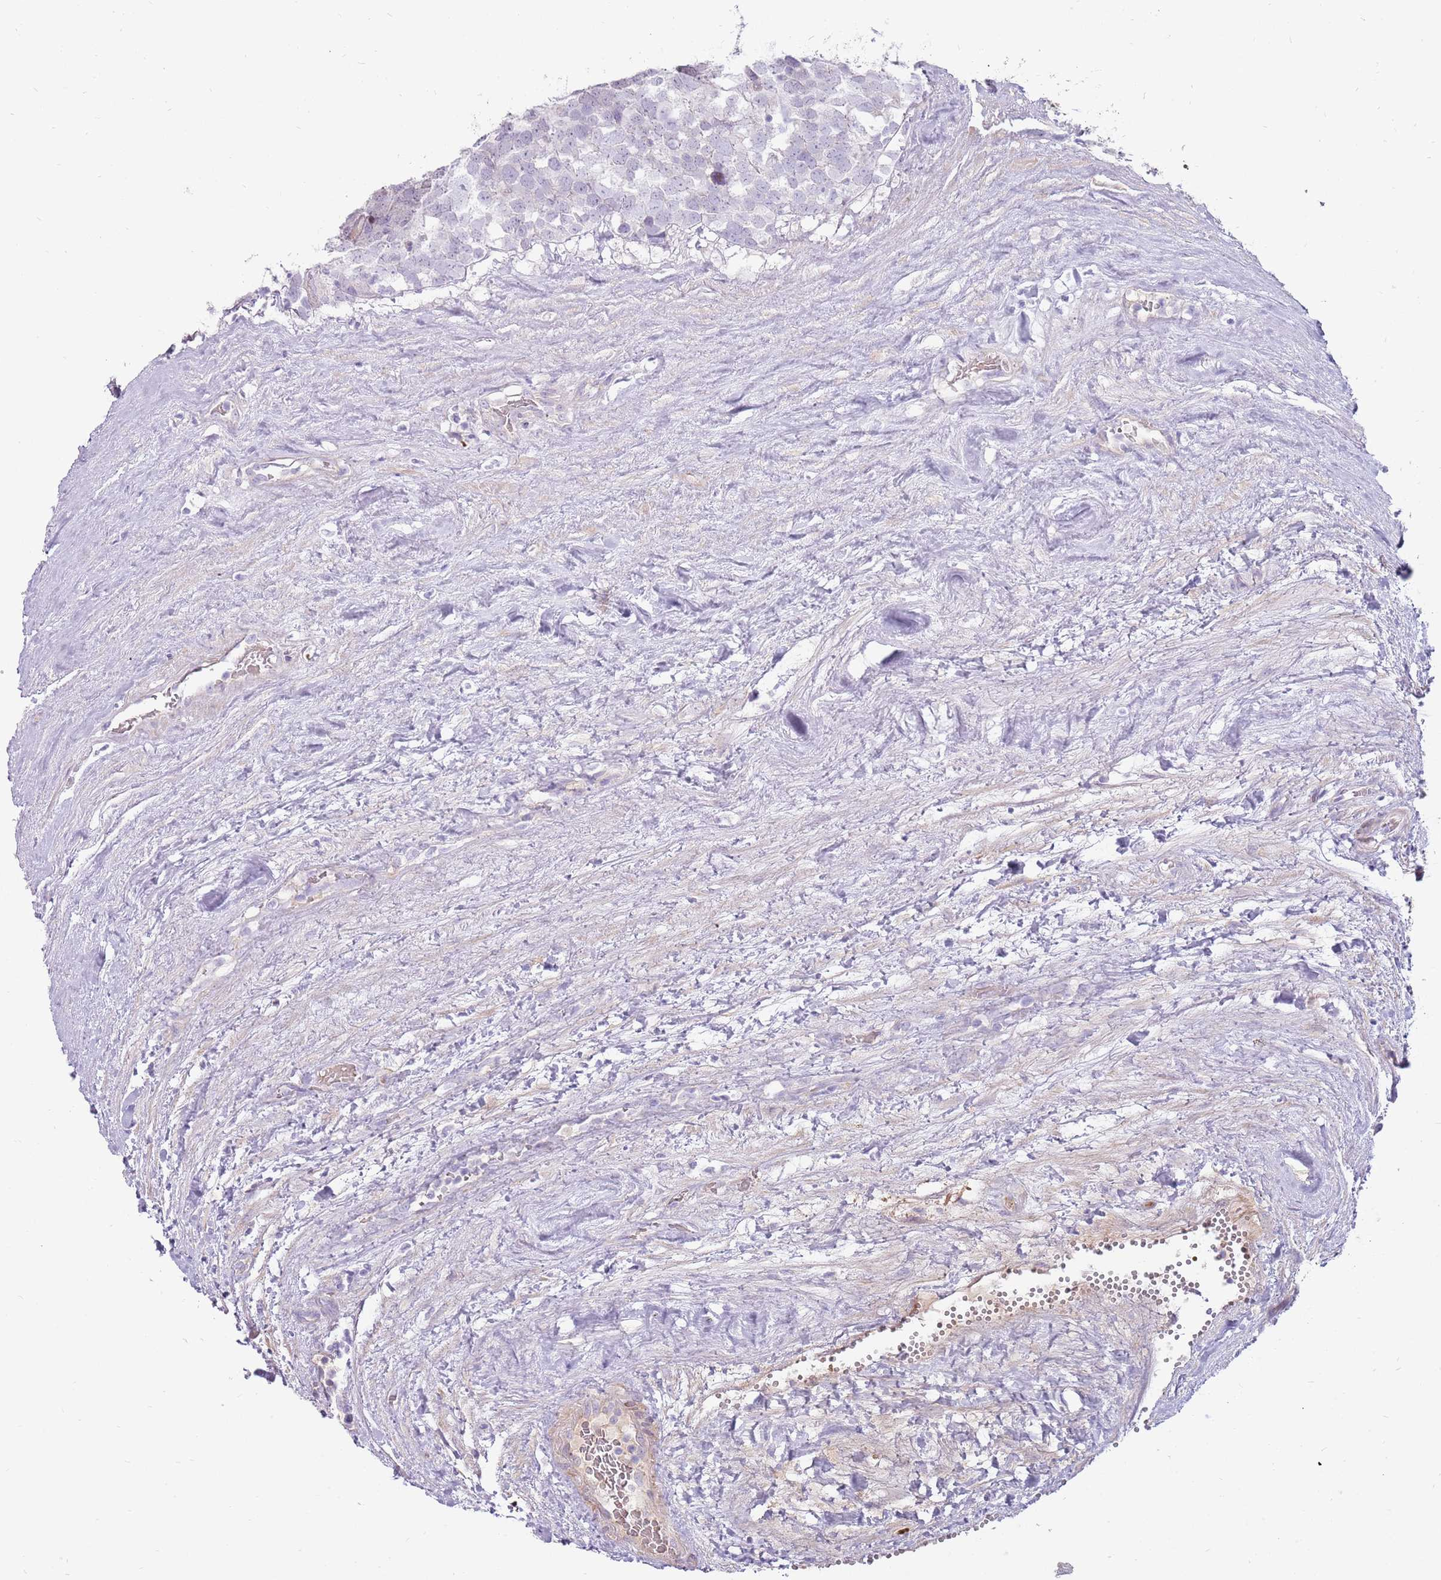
{"staining": {"intensity": "negative", "quantity": "none", "location": "none"}, "tissue": "testis cancer", "cell_type": "Tumor cells", "image_type": "cancer", "snomed": [{"axis": "morphology", "description": "Seminoma, NOS"}, {"axis": "topography", "description": "Testis"}], "caption": "Tumor cells show no significant staining in testis cancer (seminoma).", "gene": "MCUB", "patient": {"sex": "male", "age": 71}}